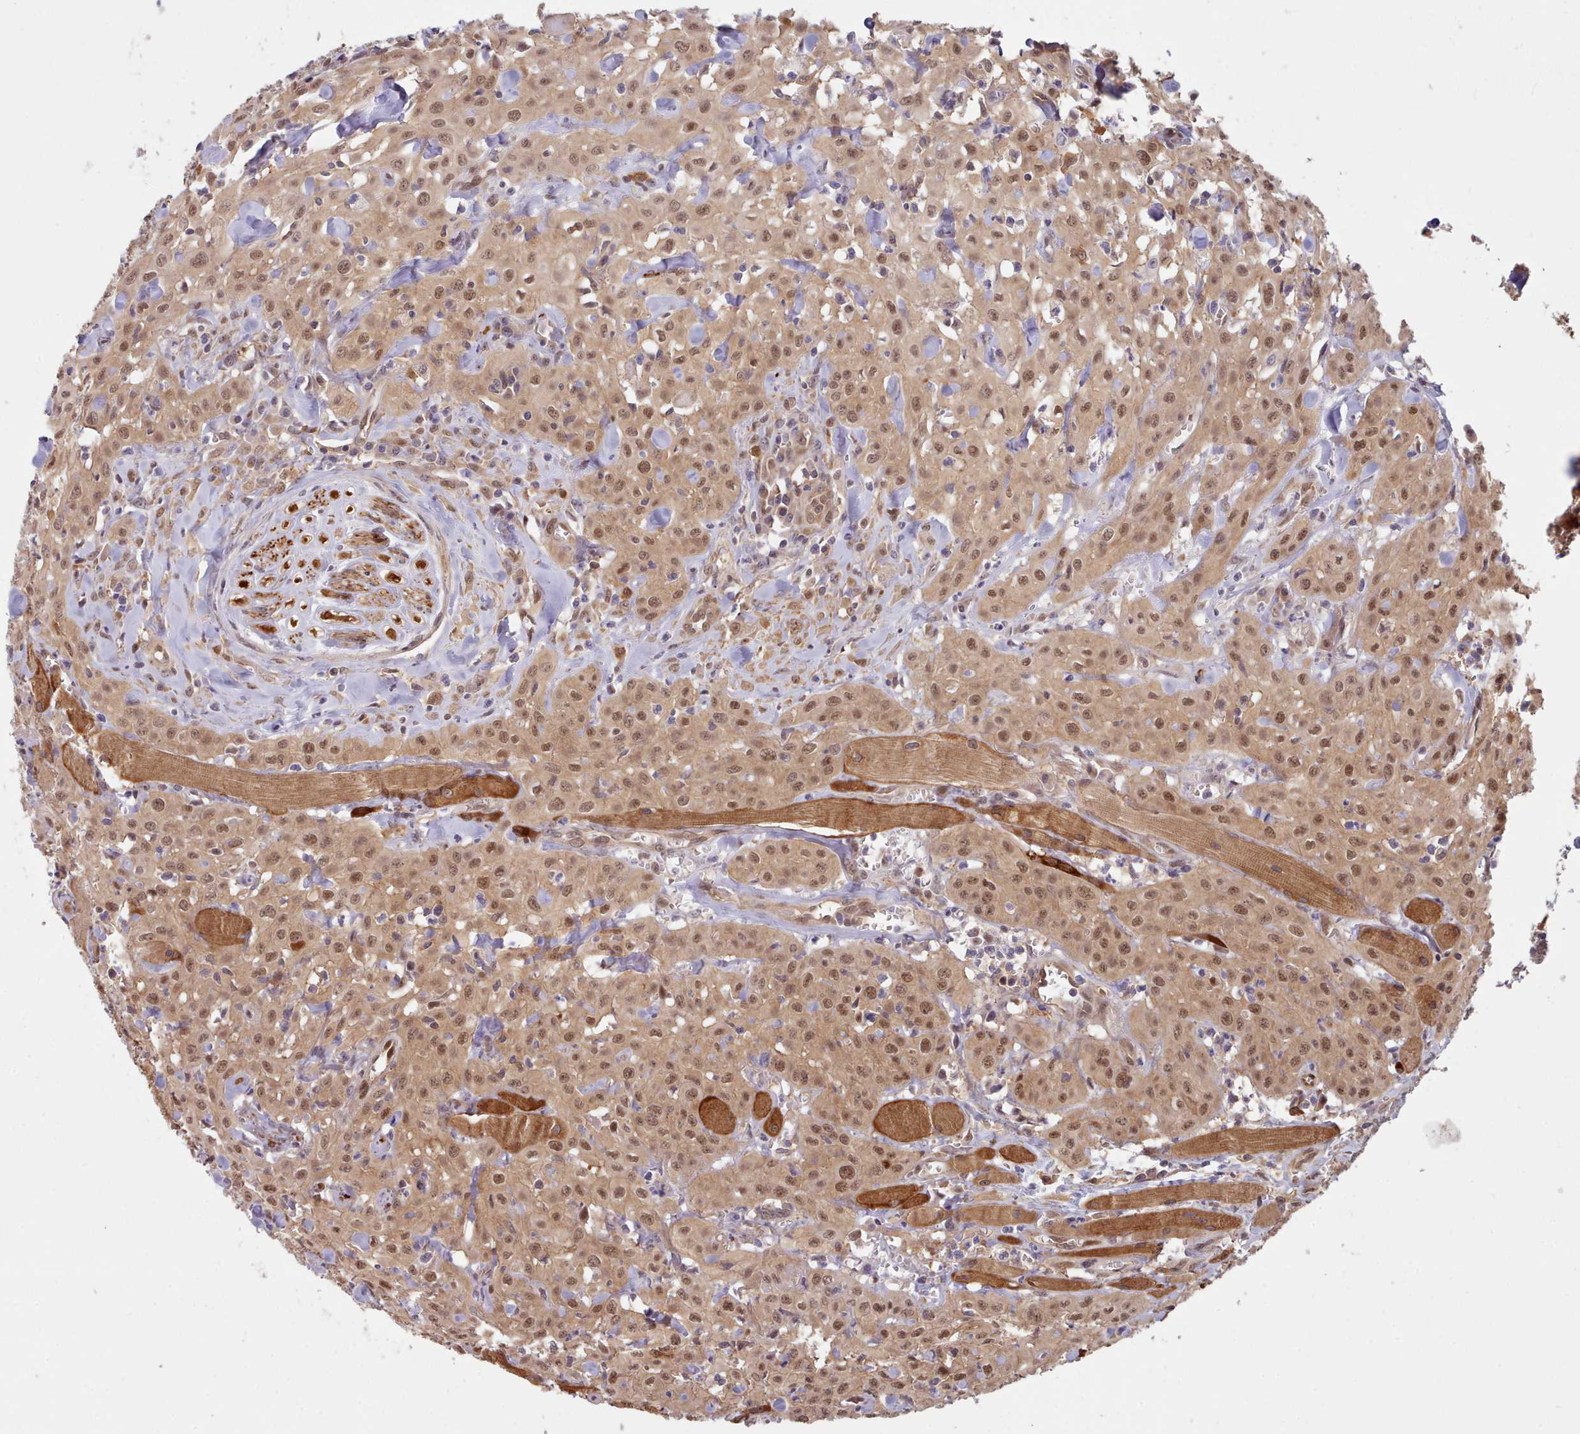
{"staining": {"intensity": "moderate", "quantity": ">75%", "location": "cytoplasmic/membranous,nuclear"}, "tissue": "head and neck cancer", "cell_type": "Tumor cells", "image_type": "cancer", "snomed": [{"axis": "morphology", "description": "Squamous cell carcinoma, NOS"}, {"axis": "topography", "description": "Oral tissue"}, {"axis": "topography", "description": "Head-Neck"}], "caption": "Head and neck cancer stained for a protein exhibits moderate cytoplasmic/membranous and nuclear positivity in tumor cells. (DAB (3,3'-diaminobenzidine) = brown stain, brightfield microscopy at high magnification).", "gene": "CES3", "patient": {"sex": "female", "age": 70}}